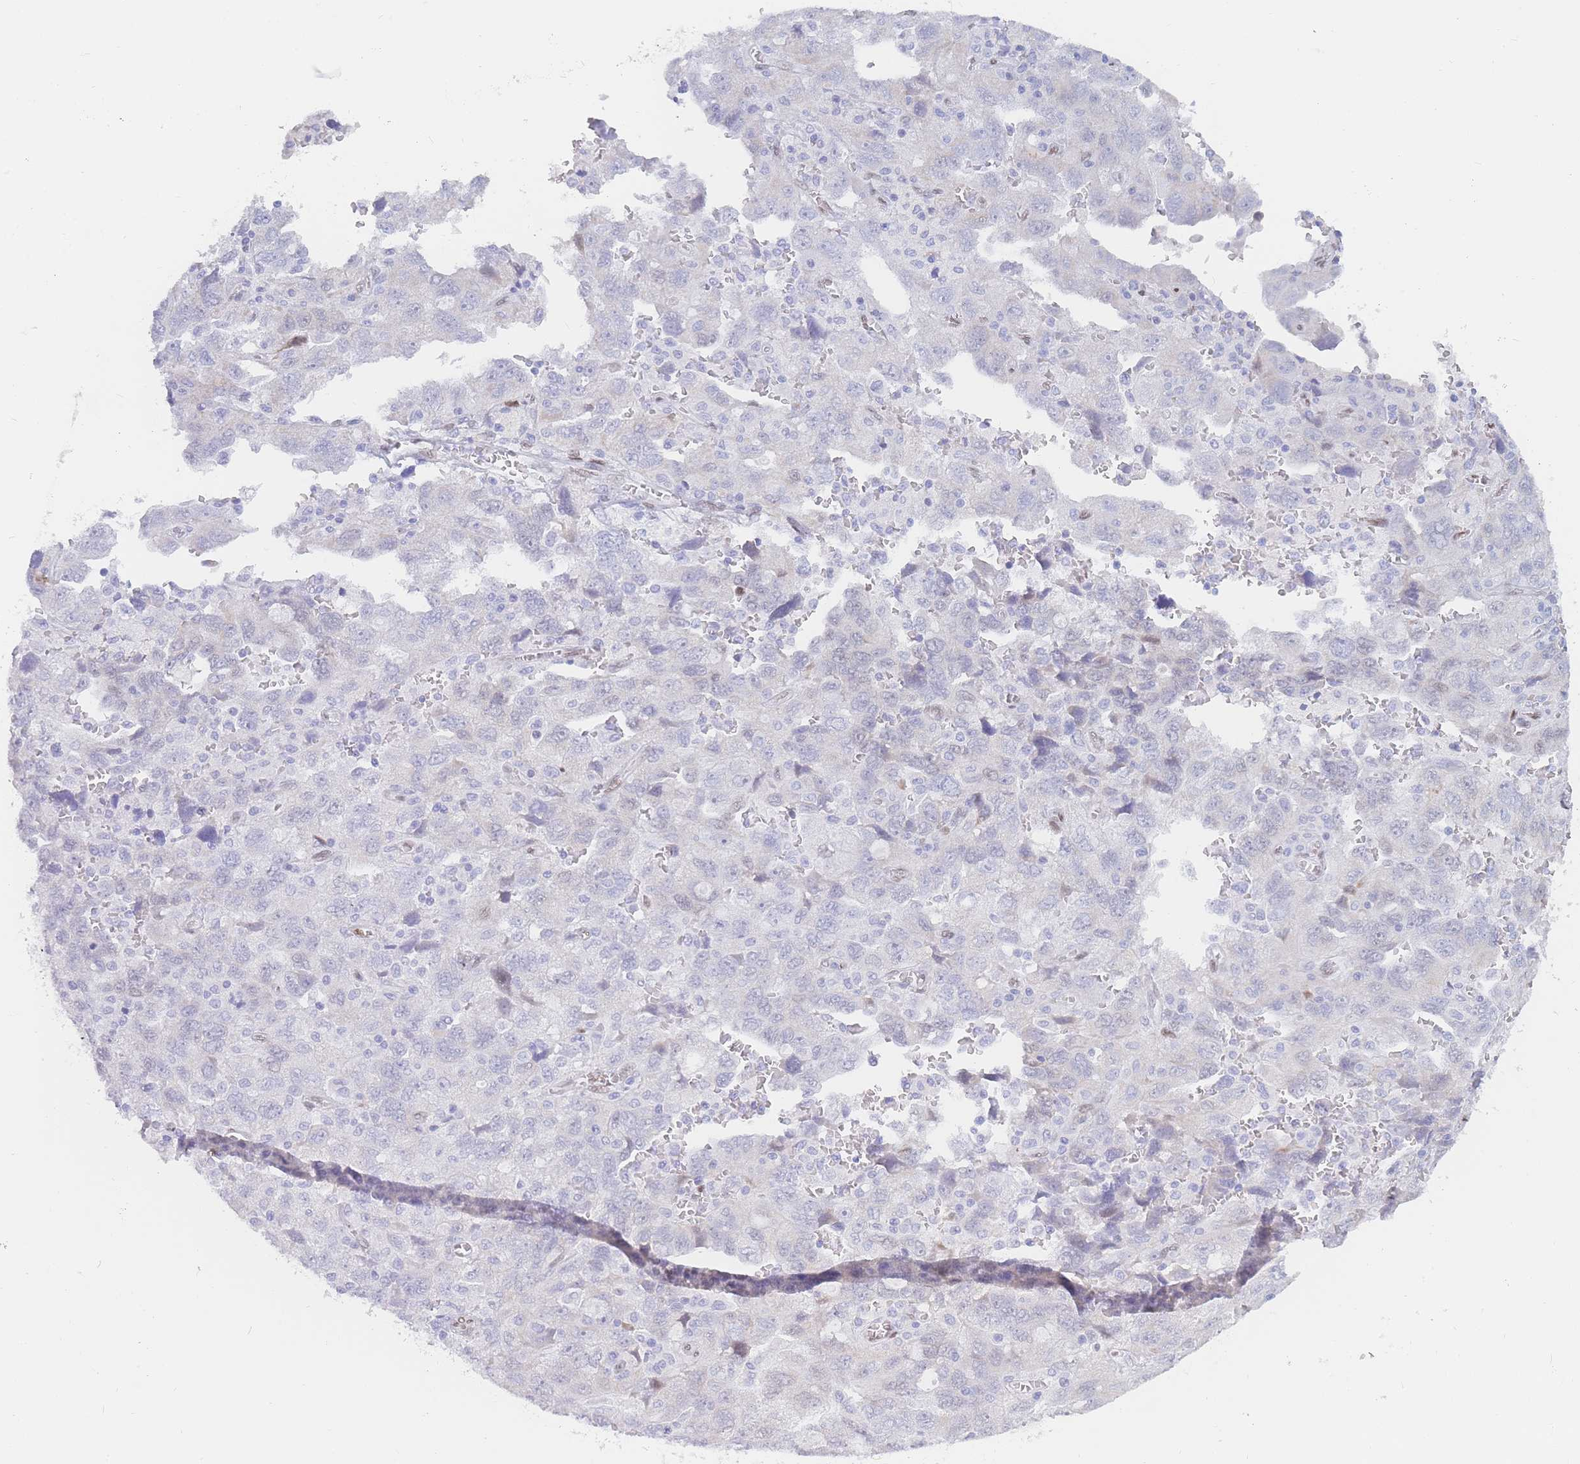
{"staining": {"intensity": "negative", "quantity": "none", "location": "none"}, "tissue": "ovarian cancer", "cell_type": "Tumor cells", "image_type": "cancer", "snomed": [{"axis": "morphology", "description": "Carcinoma, NOS"}, {"axis": "morphology", "description": "Cystadenocarcinoma, serous, NOS"}, {"axis": "topography", "description": "Ovary"}], "caption": "DAB (3,3'-diaminobenzidine) immunohistochemical staining of ovarian cancer (serous cystadenocarcinoma) displays no significant positivity in tumor cells. (DAB (3,3'-diaminobenzidine) IHC, high magnification).", "gene": "PSMB5", "patient": {"sex": "female", "age": 69}}